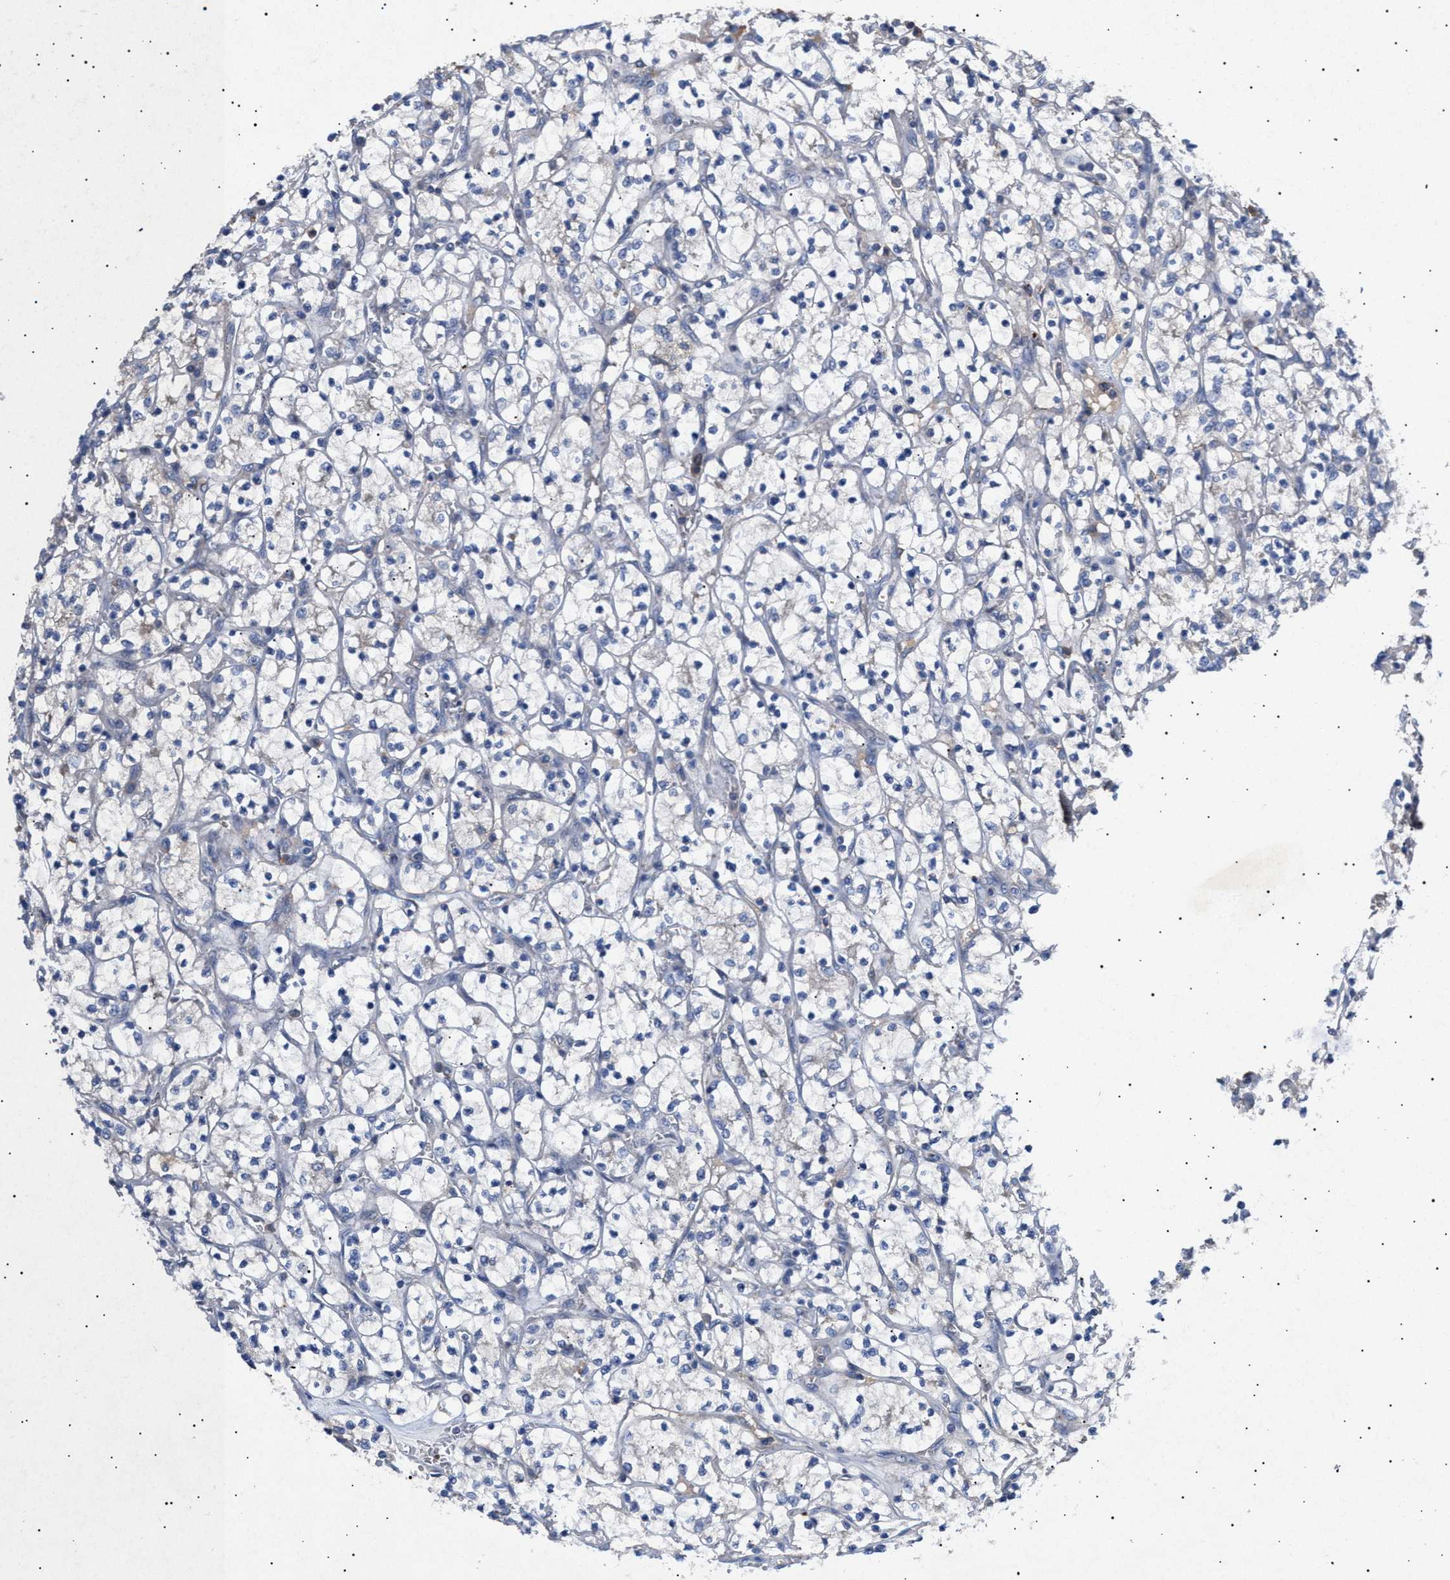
{"staining": {"intensity": "negative", "quantity": "none", "location": "none"}, "tissue": "renal cancer", "cell_type": "Tumor cells", "image_type": "cancer", "snomed": [{"axis": "morphology", "description": "Adenocarcinoma, NOS"}, {"axis": "topography", "description": "Kidney"}], "caption": "Tumor cells show no significant protein expression in adenocarcinoma (renal).", "gene": "SIRT5", "patient": {"sex": "female", "age": 69}}